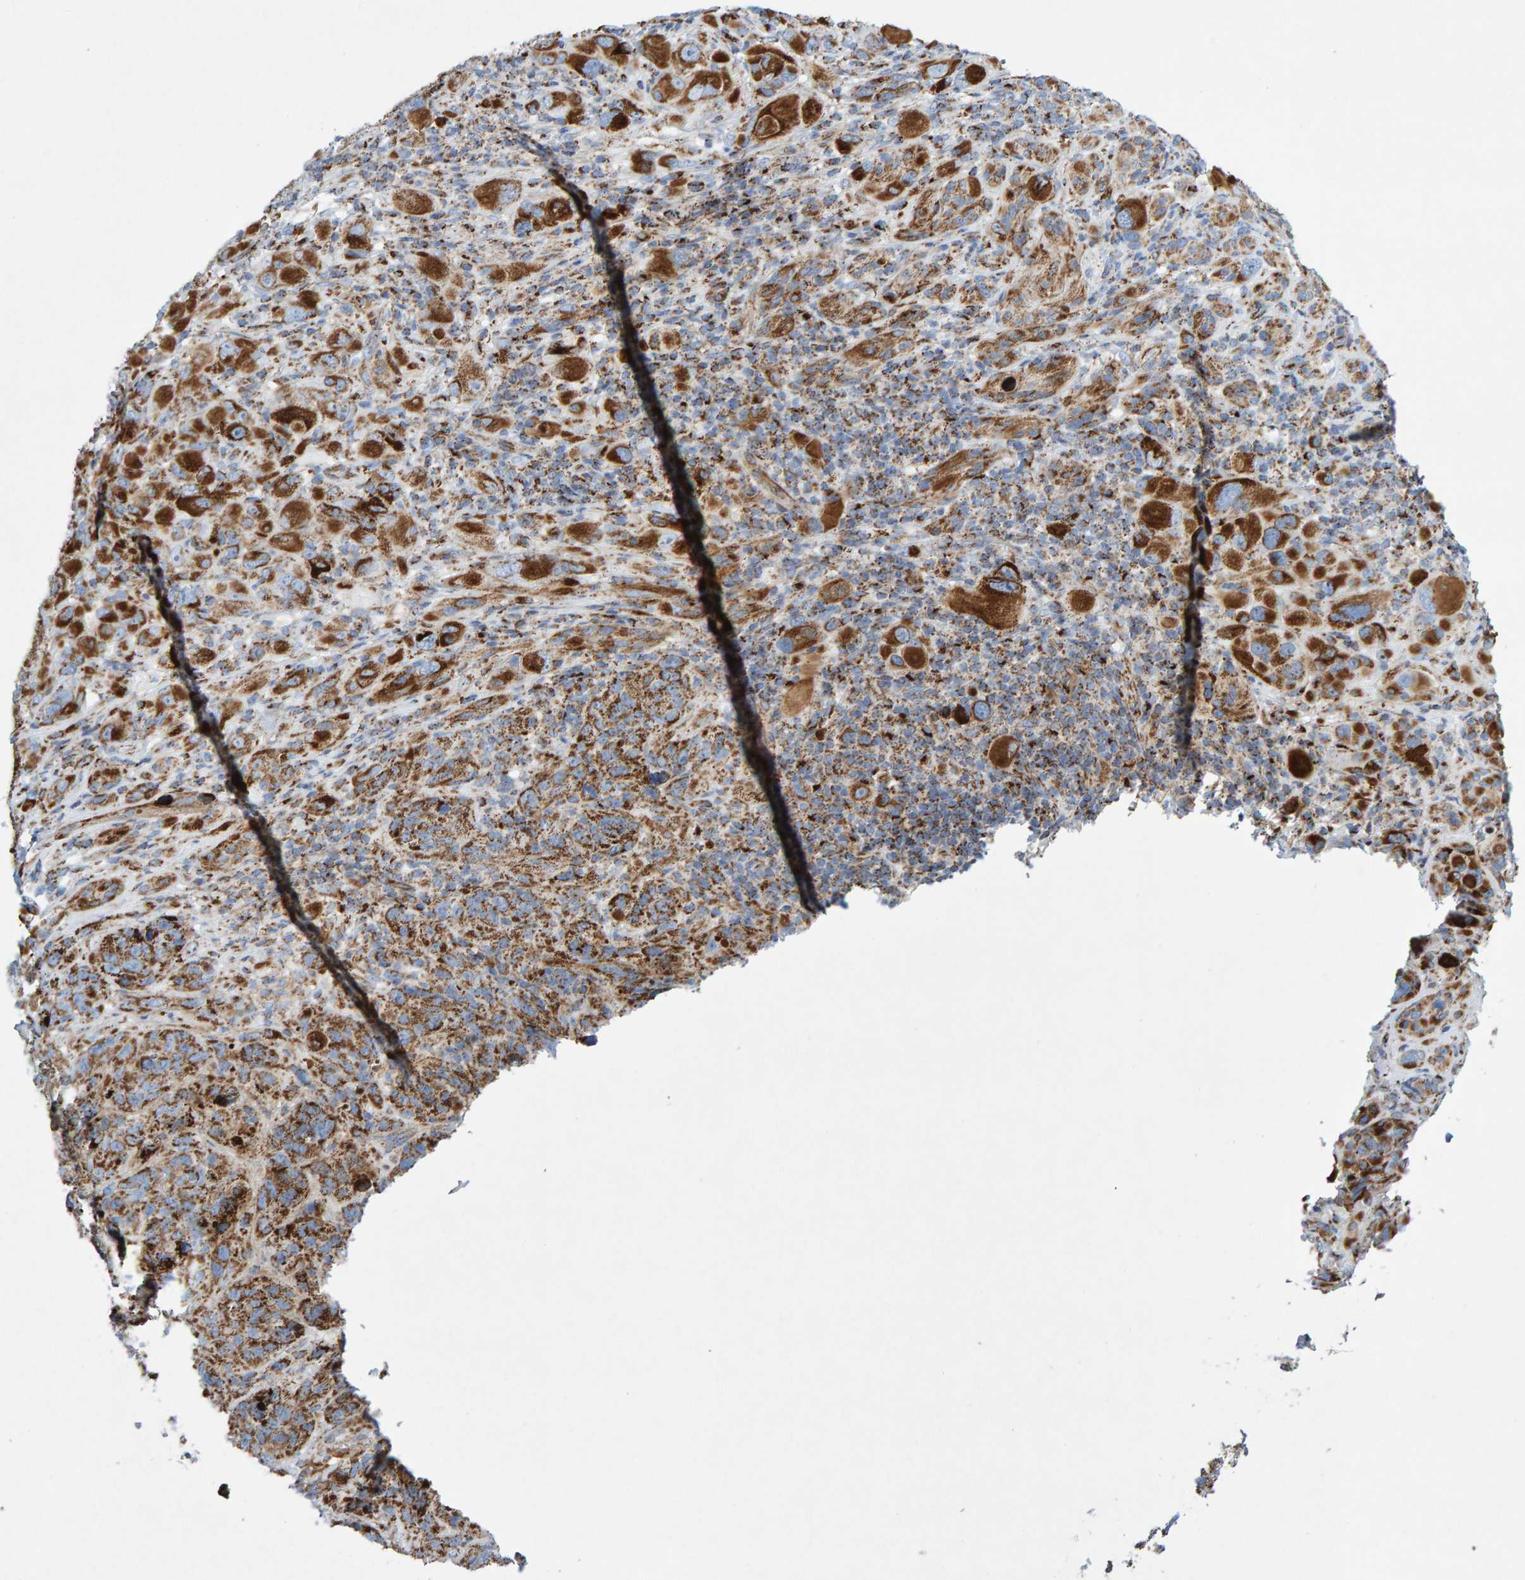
{"staining": {"intensity": "strong", "quantity": ">75%", "location": "cytoplasmic/membranous"}, "tissue": "melanoma", "cell_type": "Tumor cells", "image_type": "cancer", "snomed": [{"axis": "morphology", "description": "Malignant melanoma, NOS"}, {"axis": "topography", "description": "Skin of head"}], "caption": "High-power microscopy captured an immunohistochemistry (IHC) micrograph of malignant melanoma, revealing strong cytoplasmic/membranous expression in approximately >75% of tumor cells.", "gene": "GGTA1", "patient": {"sex": "male", "age": 96}}